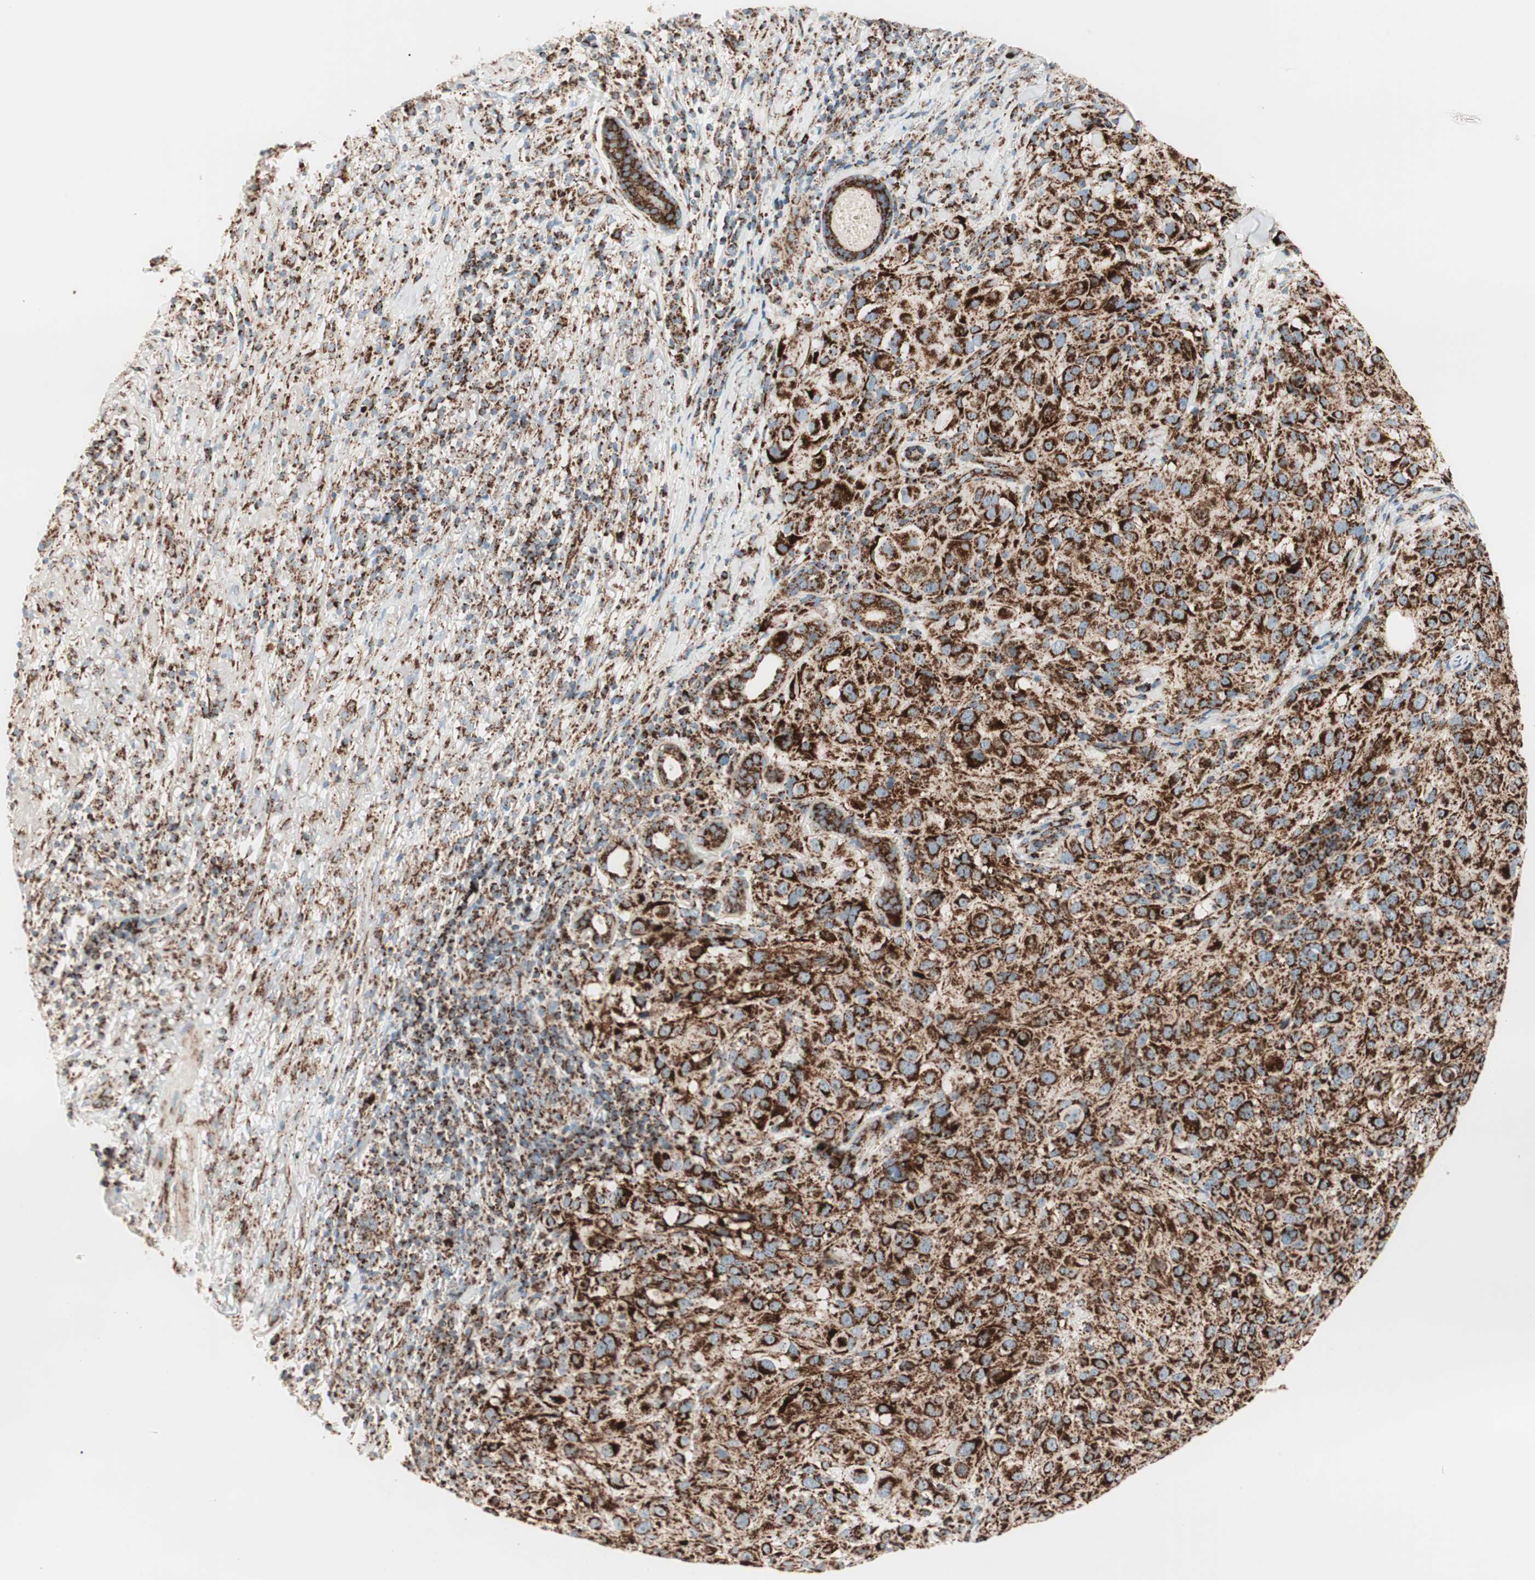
{"staining": {"intensity": "strong", "quantity": ">75%", "location": "cytoplasmic/membranous"}, "tissue": "melanoma", "cell_type": "Tumor cells", "image_type": "cancer", "snomed": [{"axis": "morphology", "description": "Necrosis, NOS"}, {"axis": "morphology", "description": "Malignant melanoma, NOS"}, {"axis": "topography", "description": "Skin"}], "caption": "Immunohistochemical staining of melanoma demonstrates high levels of strong cytoplasmic/membranous staining in approximately >75% of tumor cells.", "gene": "TOMM20", "patient": {"sex": "female", "age": 87}}